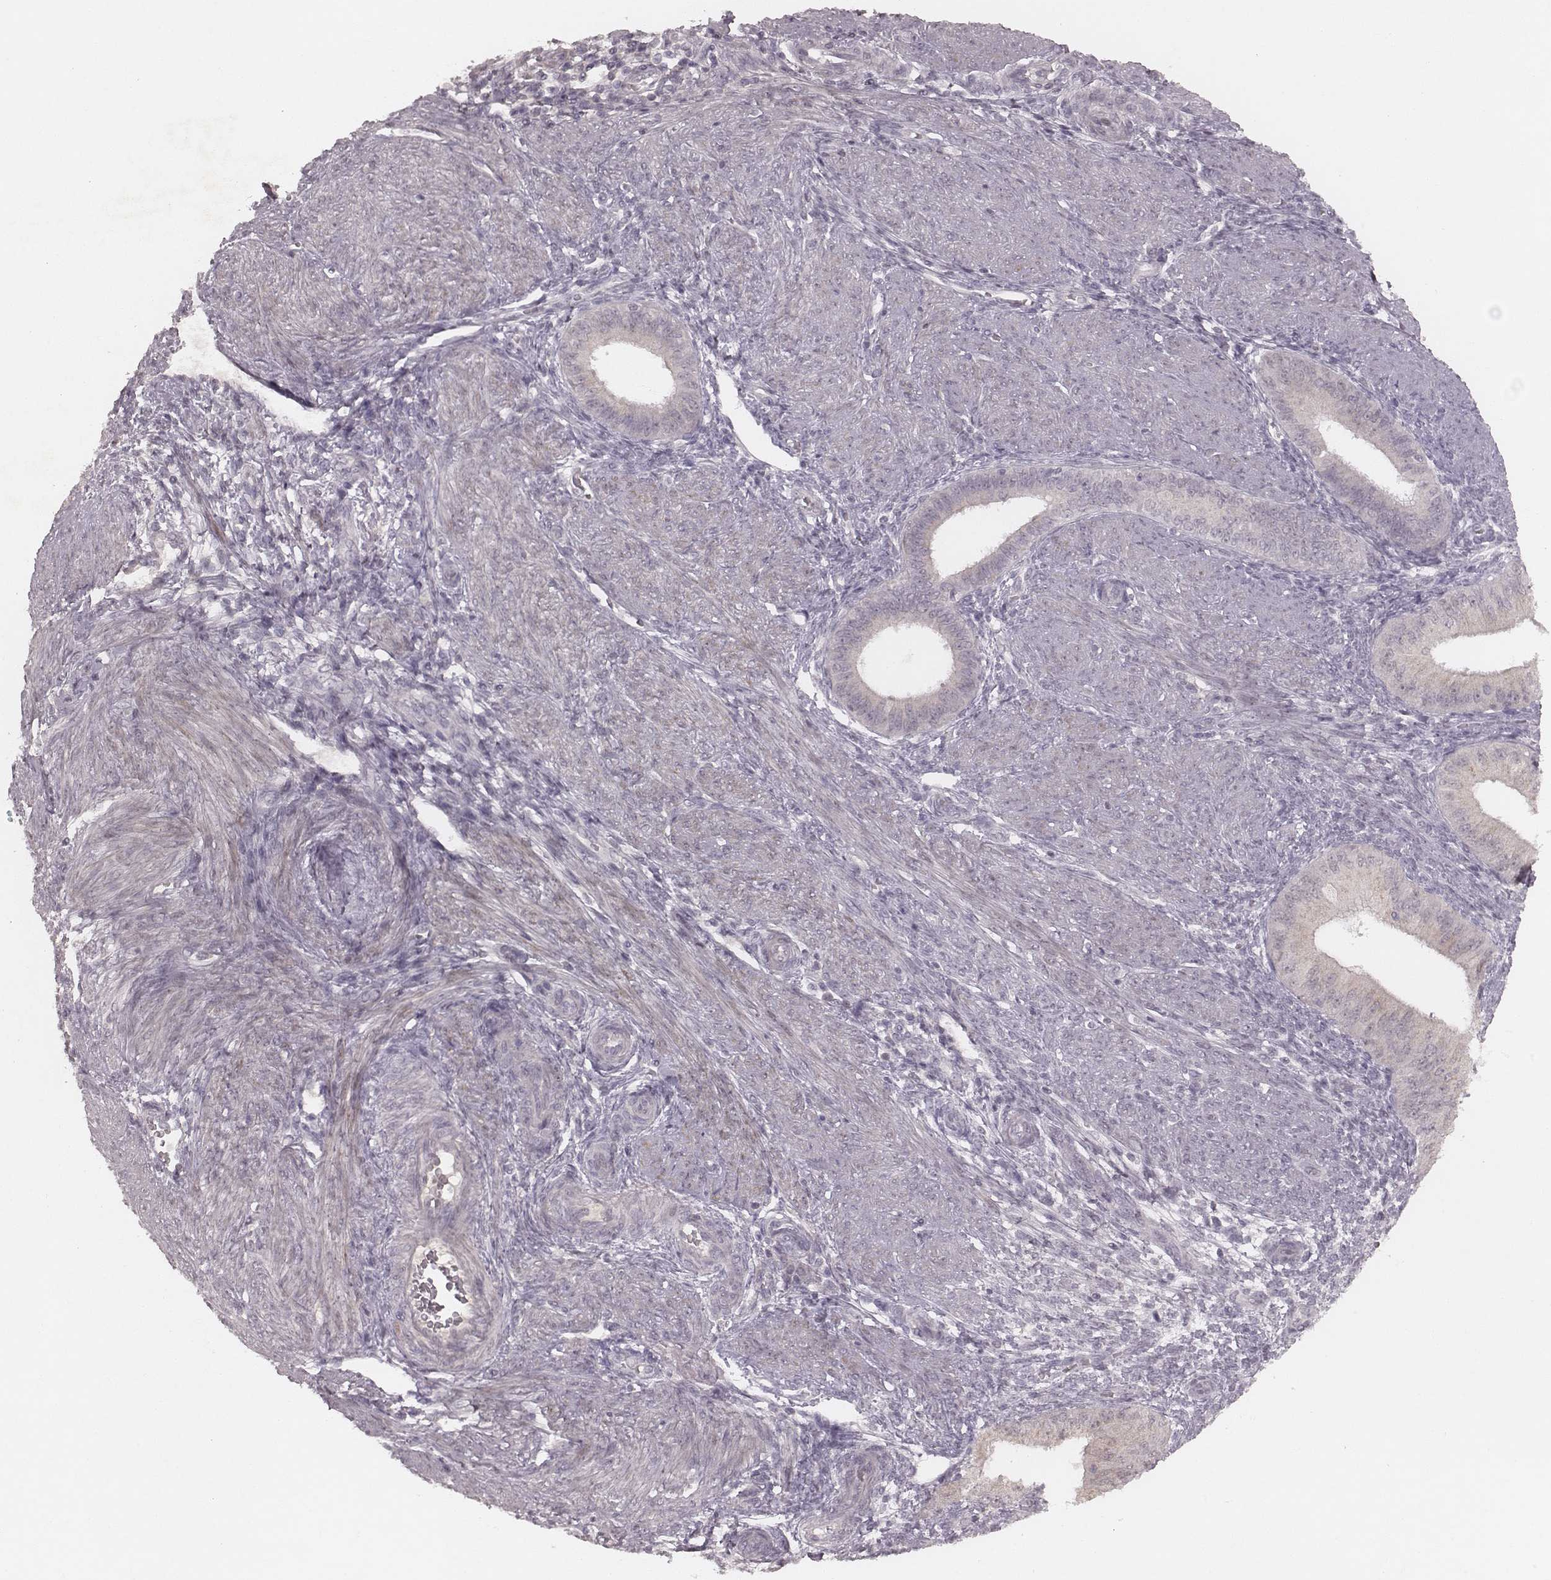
{"staining": {"intensity": "negative", "quantity": "none", "location": "none"}, "tissue": "endometrium", "cell_type": "Cells in endometrial stroma", "image_type": "normal", "snomed": [{"axis": "morphology", "description": "Normal tissue, NOS"}, {"axis": "topography", "description": "Endometrium"}], "caption": "The photomicrograph exhibits no staining of cells in endometrial stroma in benign endometrium. The staining was performed using DAB (3,3'-diaminobenzidine) to visualize the protein expression in brown, while the nuclei were stained in blue with hematoxylin (Magnification: 20x).", "gene": "FAM13B", "patient": {"sex": "female", "age": 39}}